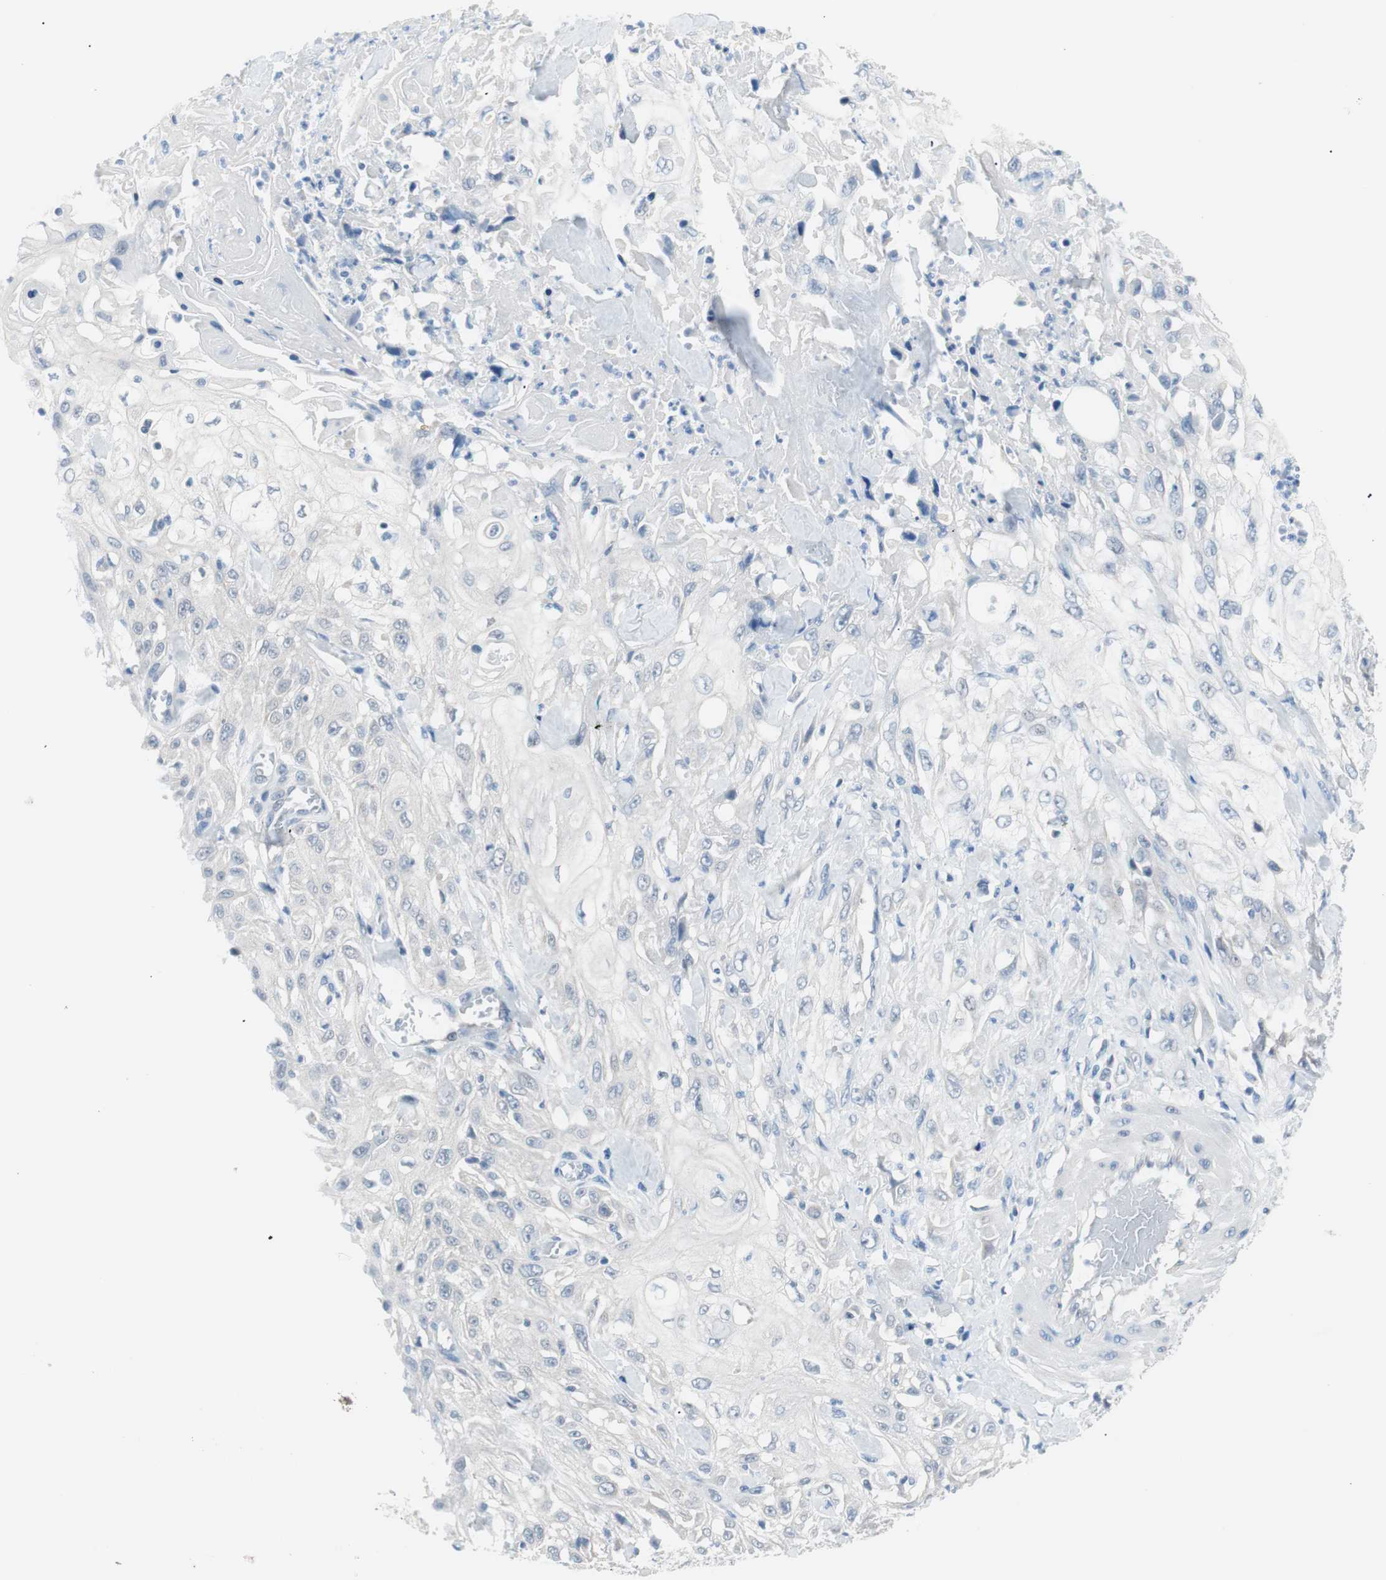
{"staining": {"intensity": "negative", "quantity": "none", "location": "none"}, "tissue": "skin cancer", "cell_type": "Tumor cells", "image_type": "cancer", "snomed": [{"axis": "morphology", "description": "Squamous cell carcinoma, NOS"}, {"axis": "morphology", "description": "Squamous cell carcinoma, metastatic, NOS"}, {"axis": "topography", "description": "Skin"}, {"axis": "topography", "description": "Lymph node"}], "caption": "Immunohistochemistry (IHC) of skin squamous cell carcinoma demonstrates no expression in tumor cells.", "gene": "VIL1", "patient": {"sex": "male", "age": 75}}